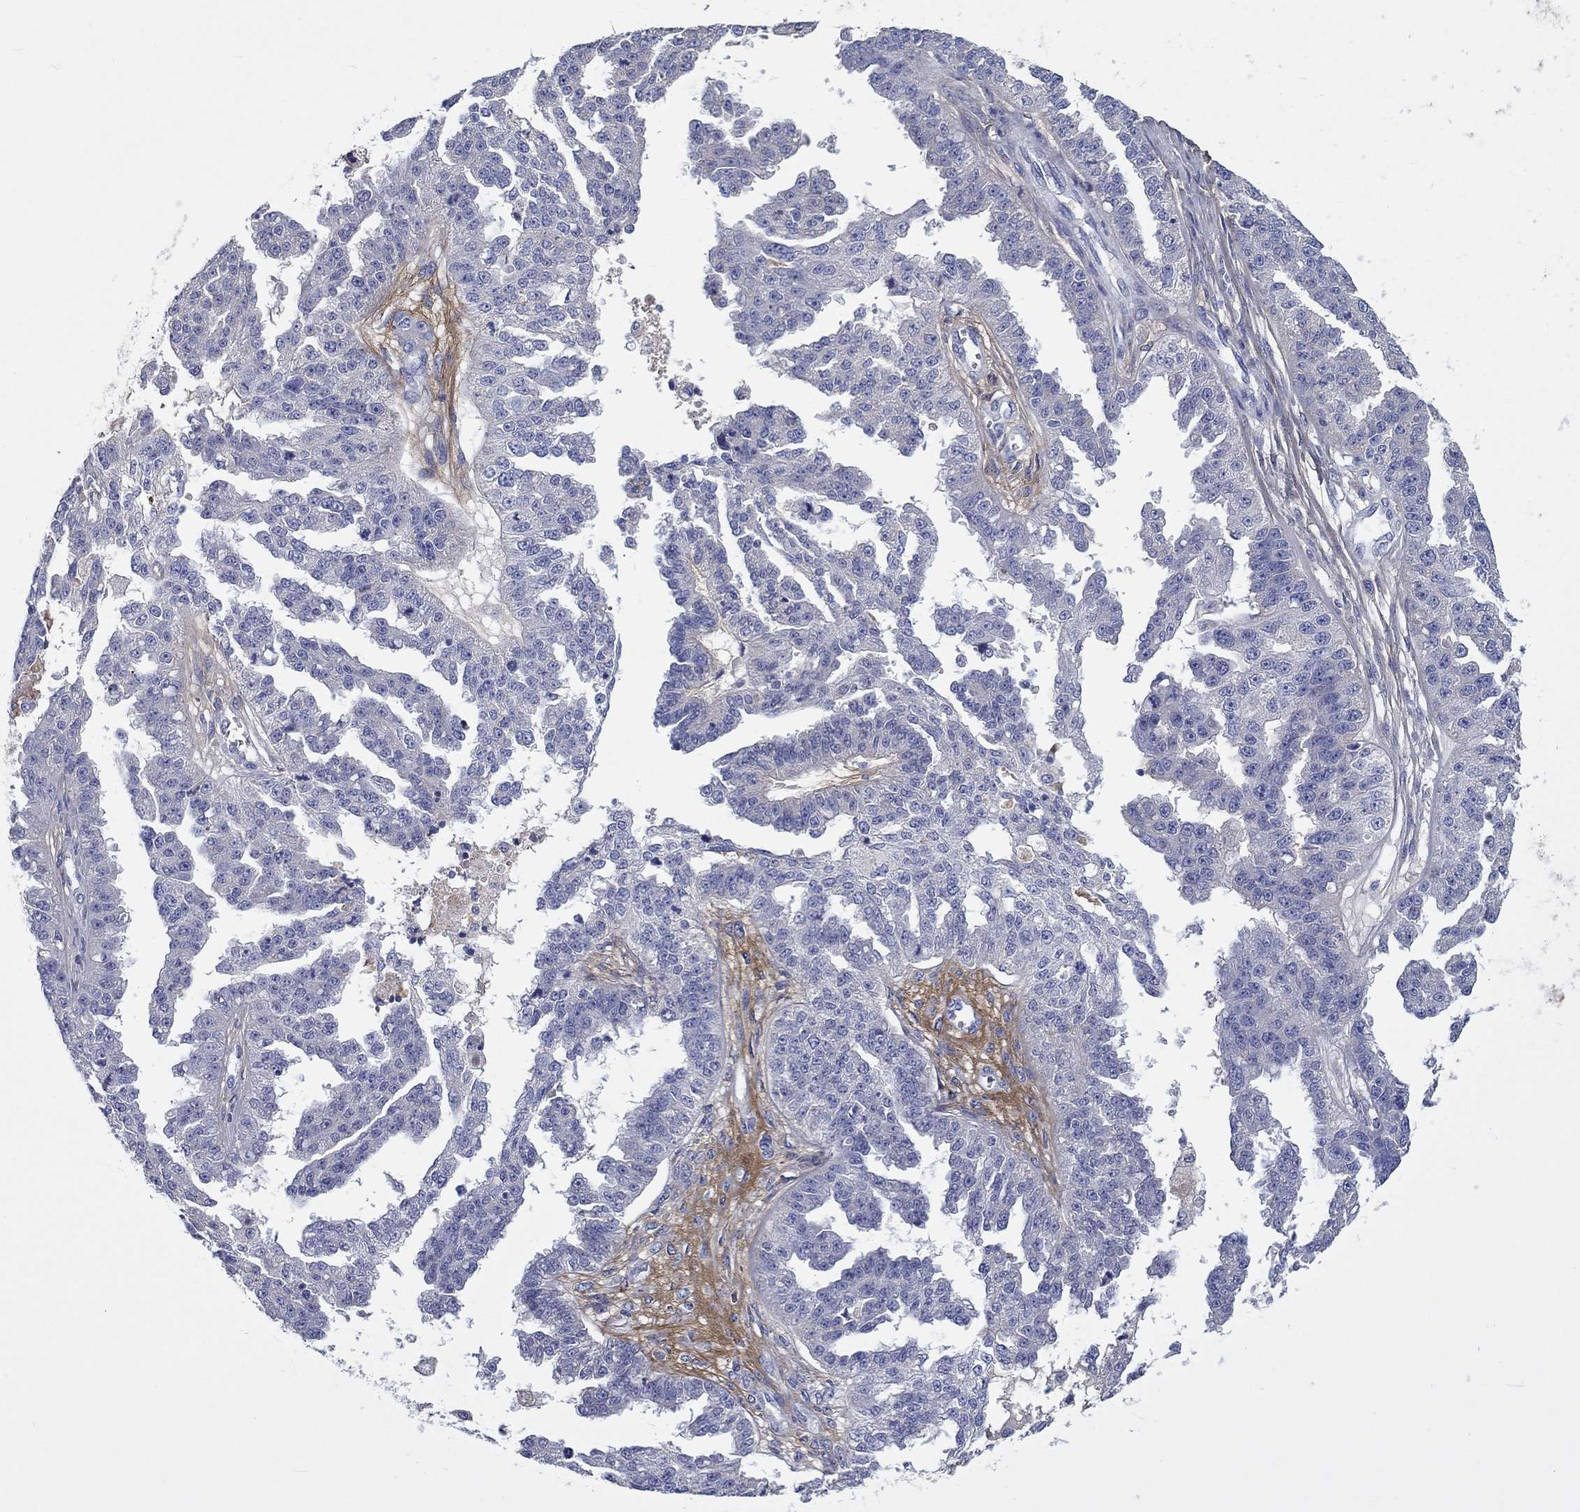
{"staining": {"intensity": "negative", "quantity": "none", "location": "none"}, "tissue": "ovarian cancer", "cell_type": "Tumor cells", "image_type": "cancer", "snomed": [{"axis": "morphology", "description": "Cystadenocarcinoma, serous, NOS"}, {"axis": "topography", "description": "Ovary"}], "caption": "There is no significant expression in tumor cells of ovarian cancer (serous cystadenocarcinoma). Nuclei are stained in blue.", "gene": "TGFBI", "patient": {"sex": "female", "age": 58}}